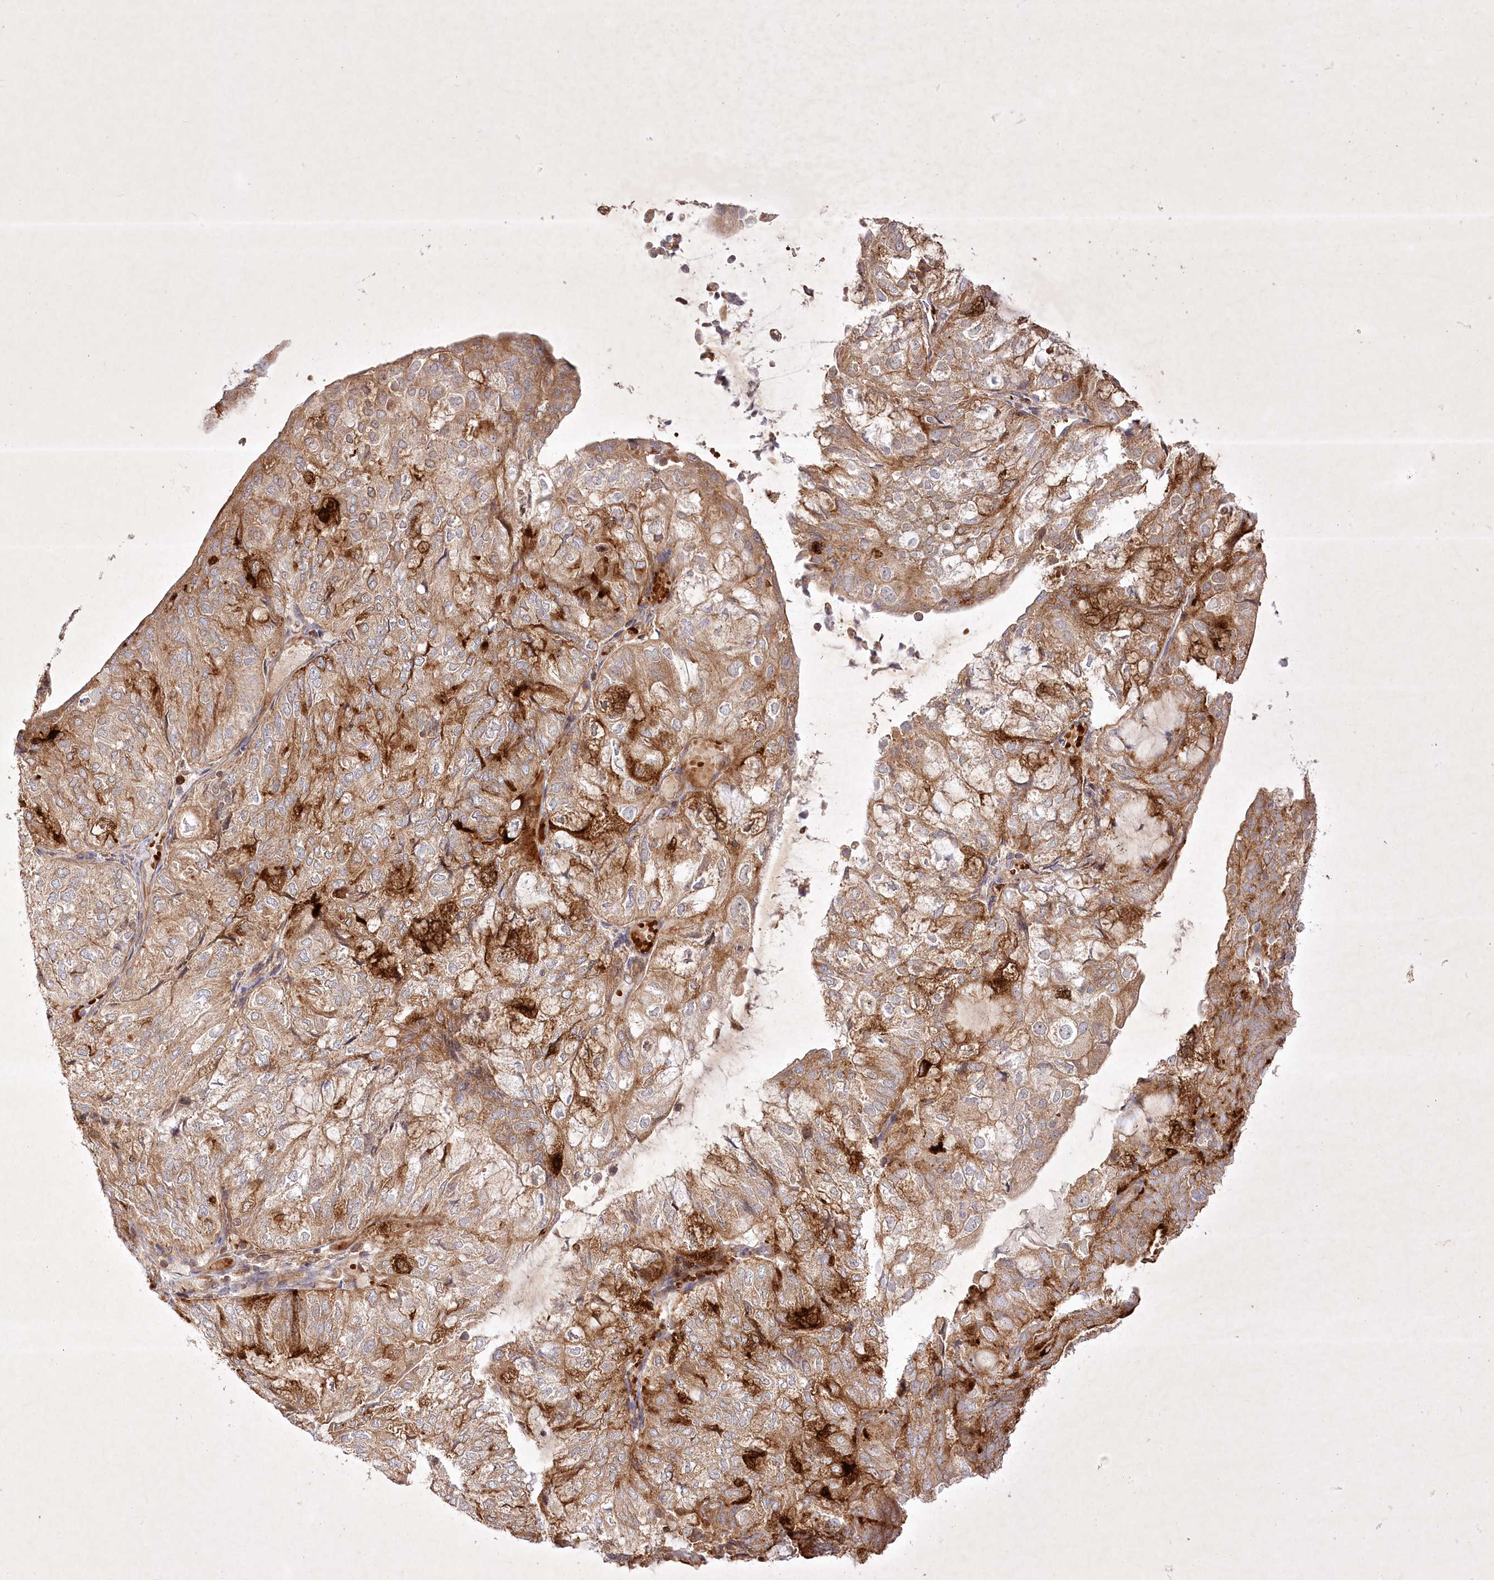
{"staining": {"intensity": "strong", "quantity": ">75%", "location": "cytoplasmic/membranous"}, "tissue": "endometrial cancer", "cell_type": "Tumor cells", "image_type": "cancer", "snomed": [{"axis": "morphology", "description": "Adenocarcinoma, NOS"}, {"axis": "topography", "description": "Endometrium"}], "caption": "Tumor cells show strong cytoplasmic/membranous positivity in about >75% of cells in adenocarcinoma (endometrial).", "gene": "OPA1", "patient": {"sex": "female", "age": 81}}